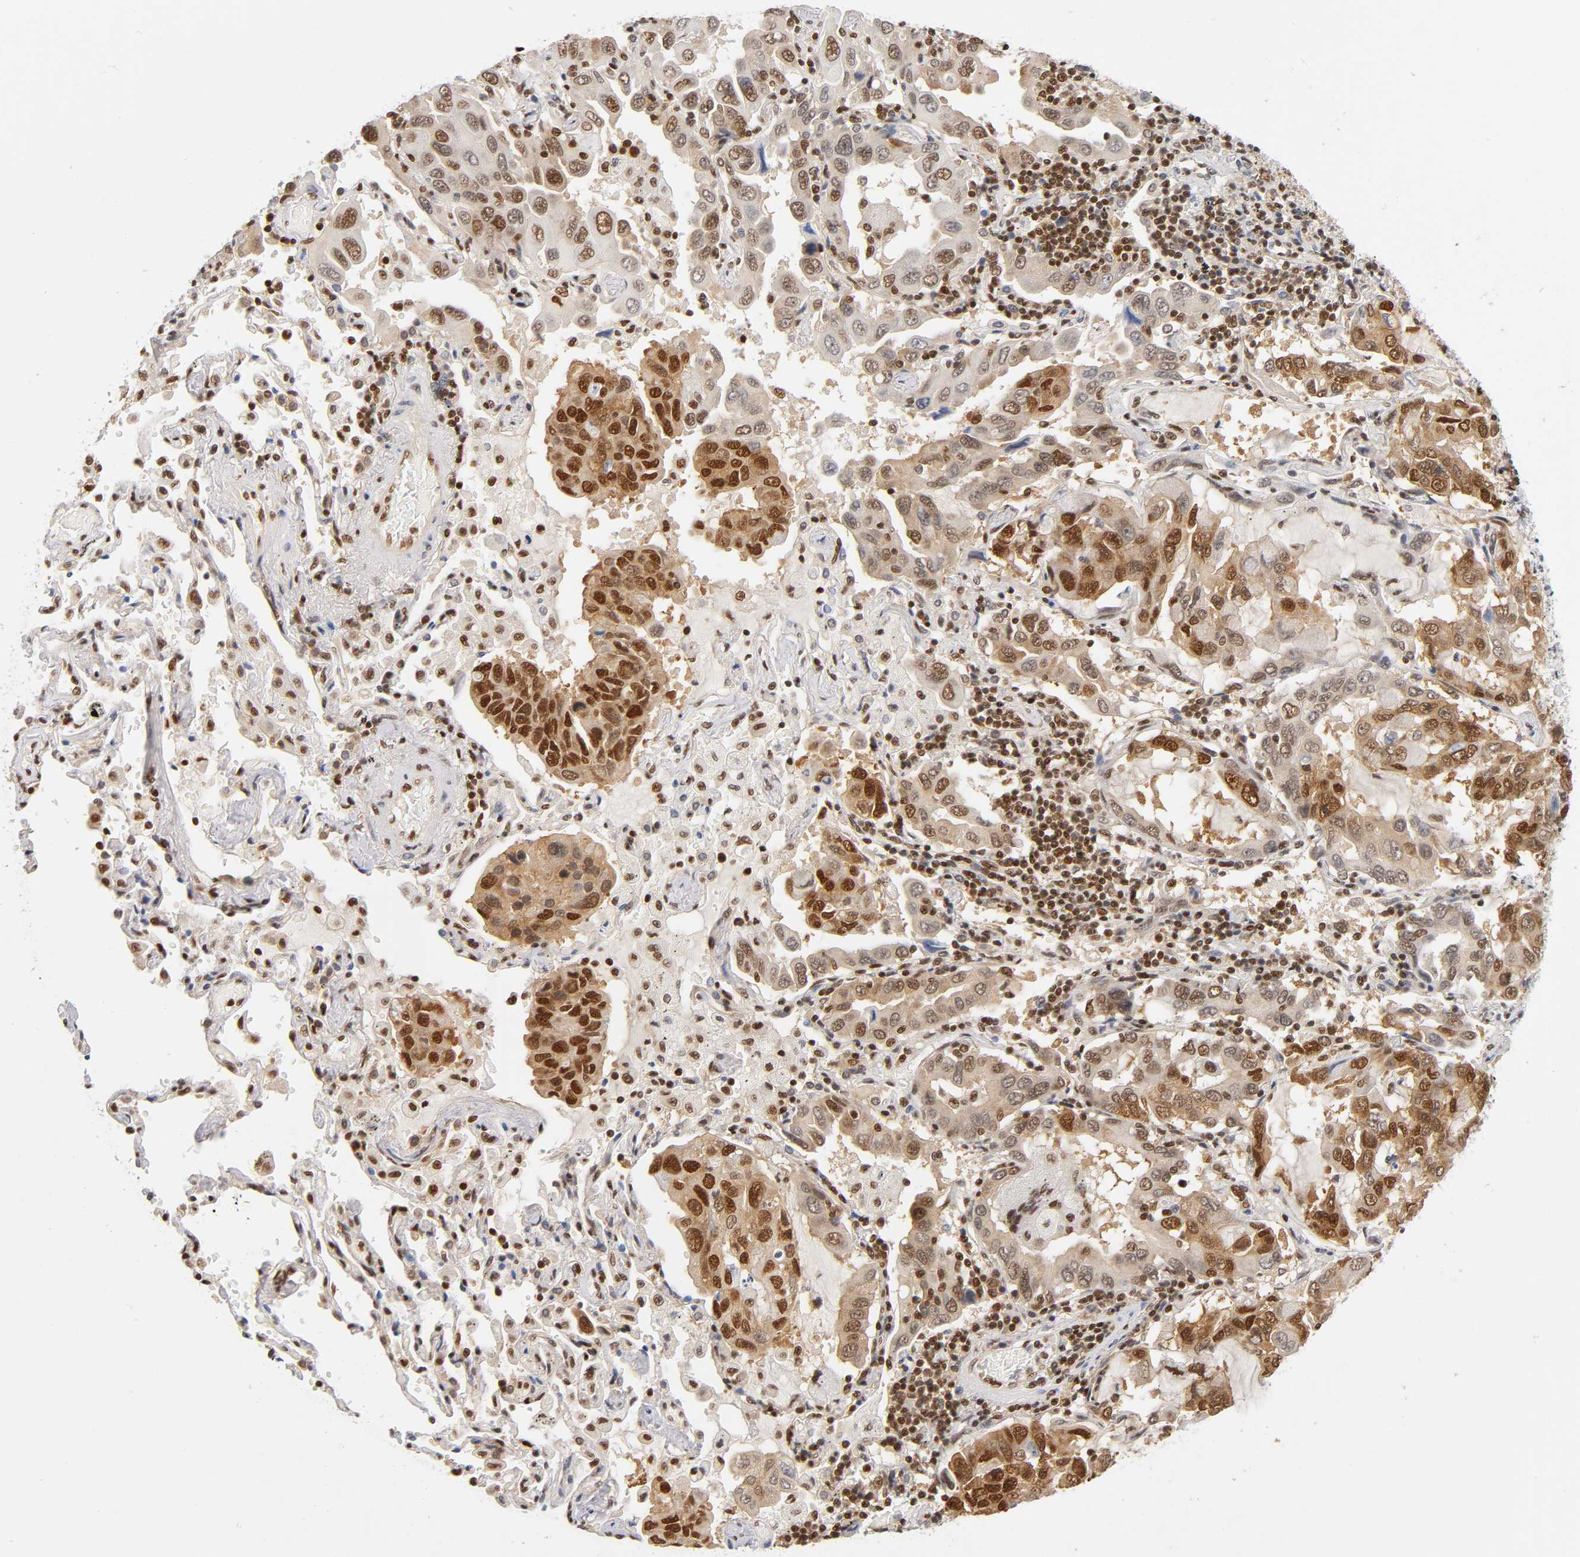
{"staining": {"intensity": "strong", "quantity": ">75%", "location": "nuclear"}, "tissue": "lung cancer", "cell_type": "Tumor cells", "image_type": "cancer", "snomed": [{"axis": "morphology", "description": "Adenocarcinoma, NOS"}, {"axis": "topography", "description": "Lung"}], "caption": "The image reveals immunohistochemical staining of adenocarcinoma (lung). There is strong nuclear expression is seen in approximately >75% of tumor cells.", "gene": "ILKAP", "patient": {"sex": "male", "age": 64}}